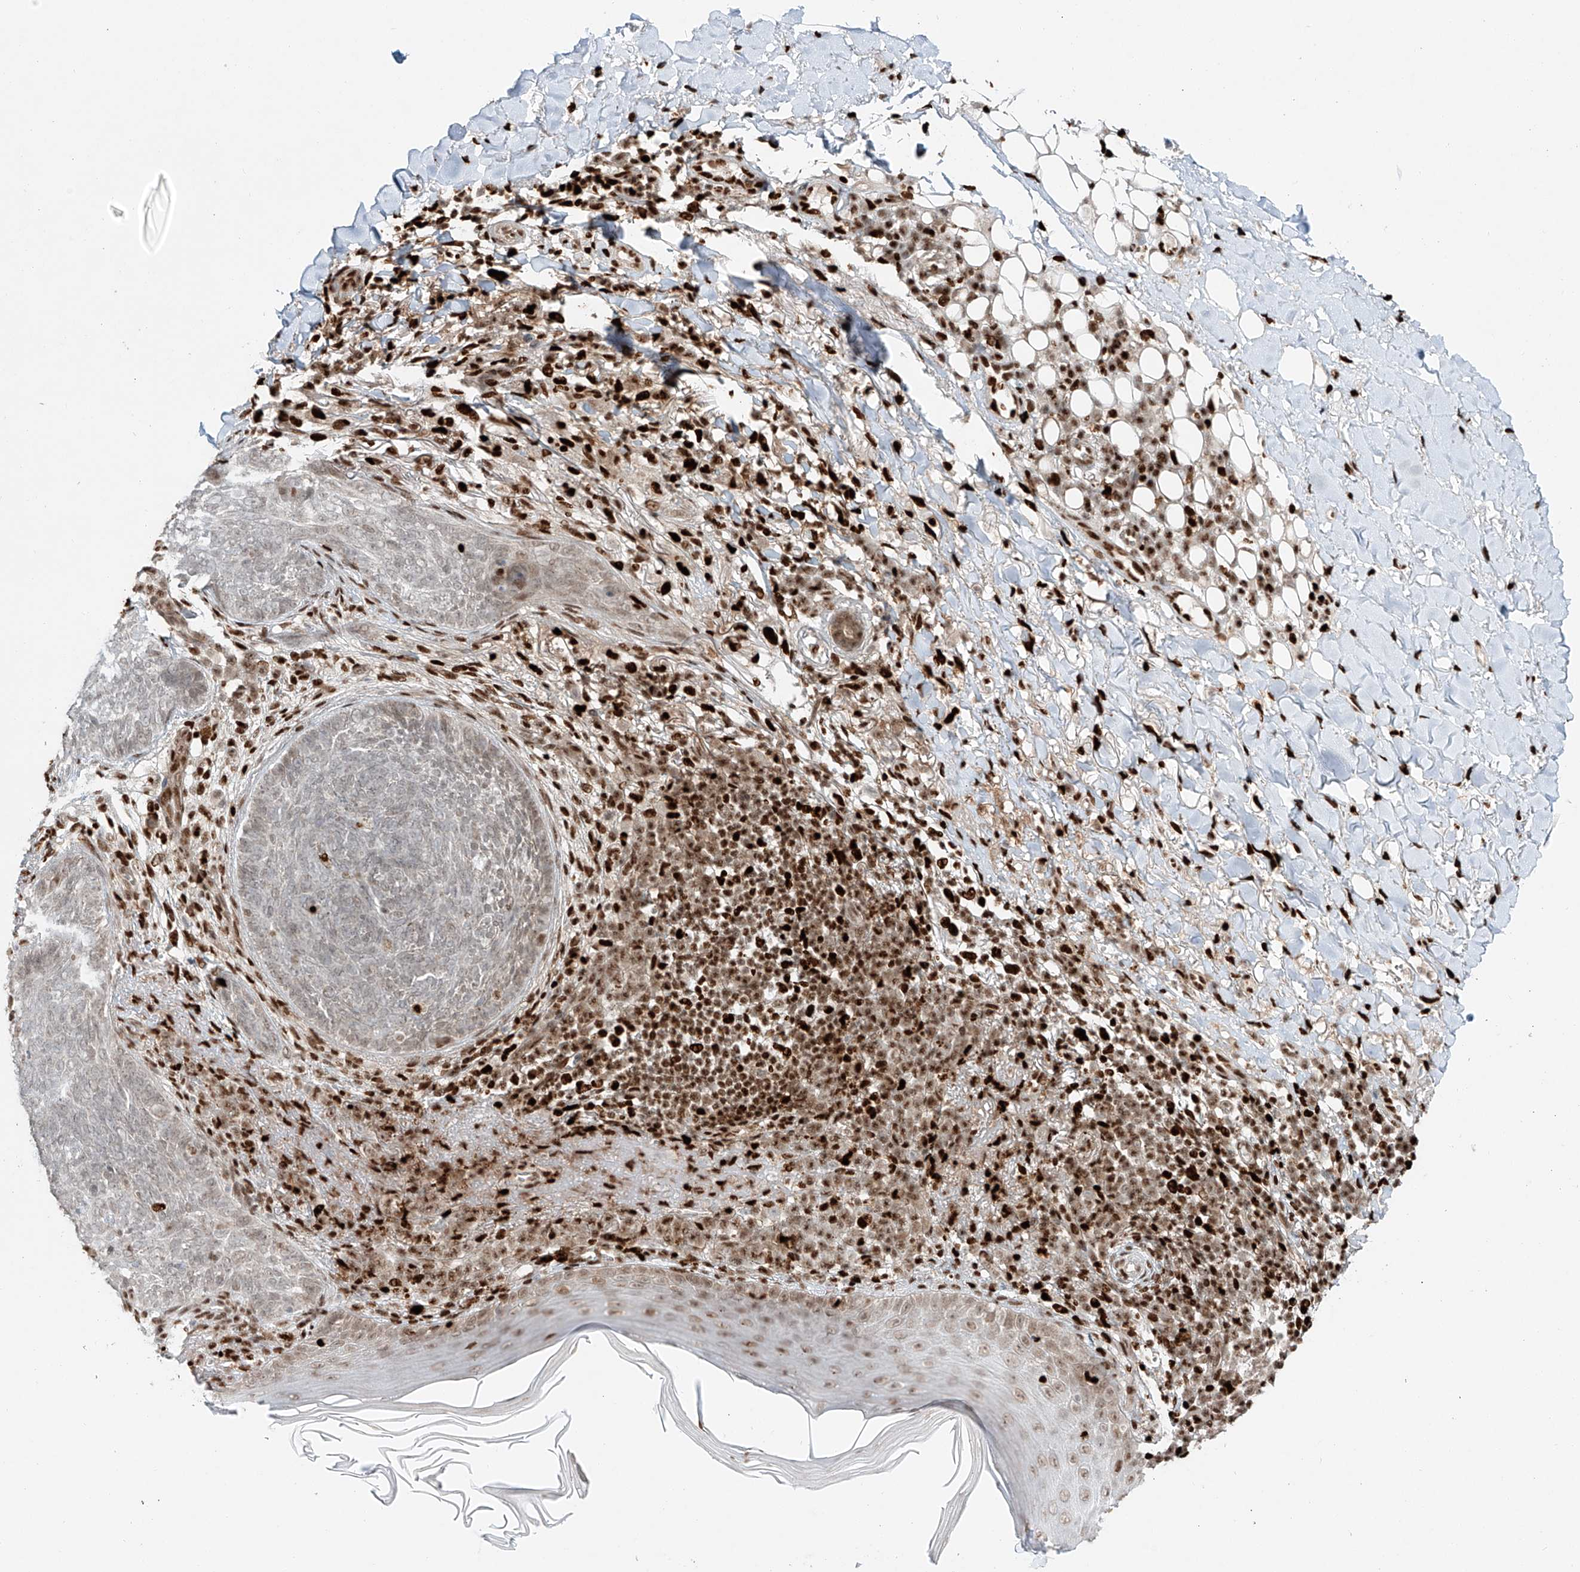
{"staining": {"intensity": "negative", "quantity": "none", "location": "none"}, "tissue": "skin cancer", "cell_type": "Tumor cells", "image_type": "cancer", "snomed": [{"axis": "morphology", "description": "Basal cell carcinoma"}, {"axis": "topography", "description": "Skin"}], "caption": "The photomicrograph shows no staining of tumor cells in basal cell carcinoma (skin).", "gene": "DZIP1L", "patient": {"sex": "male", "age": 85}}